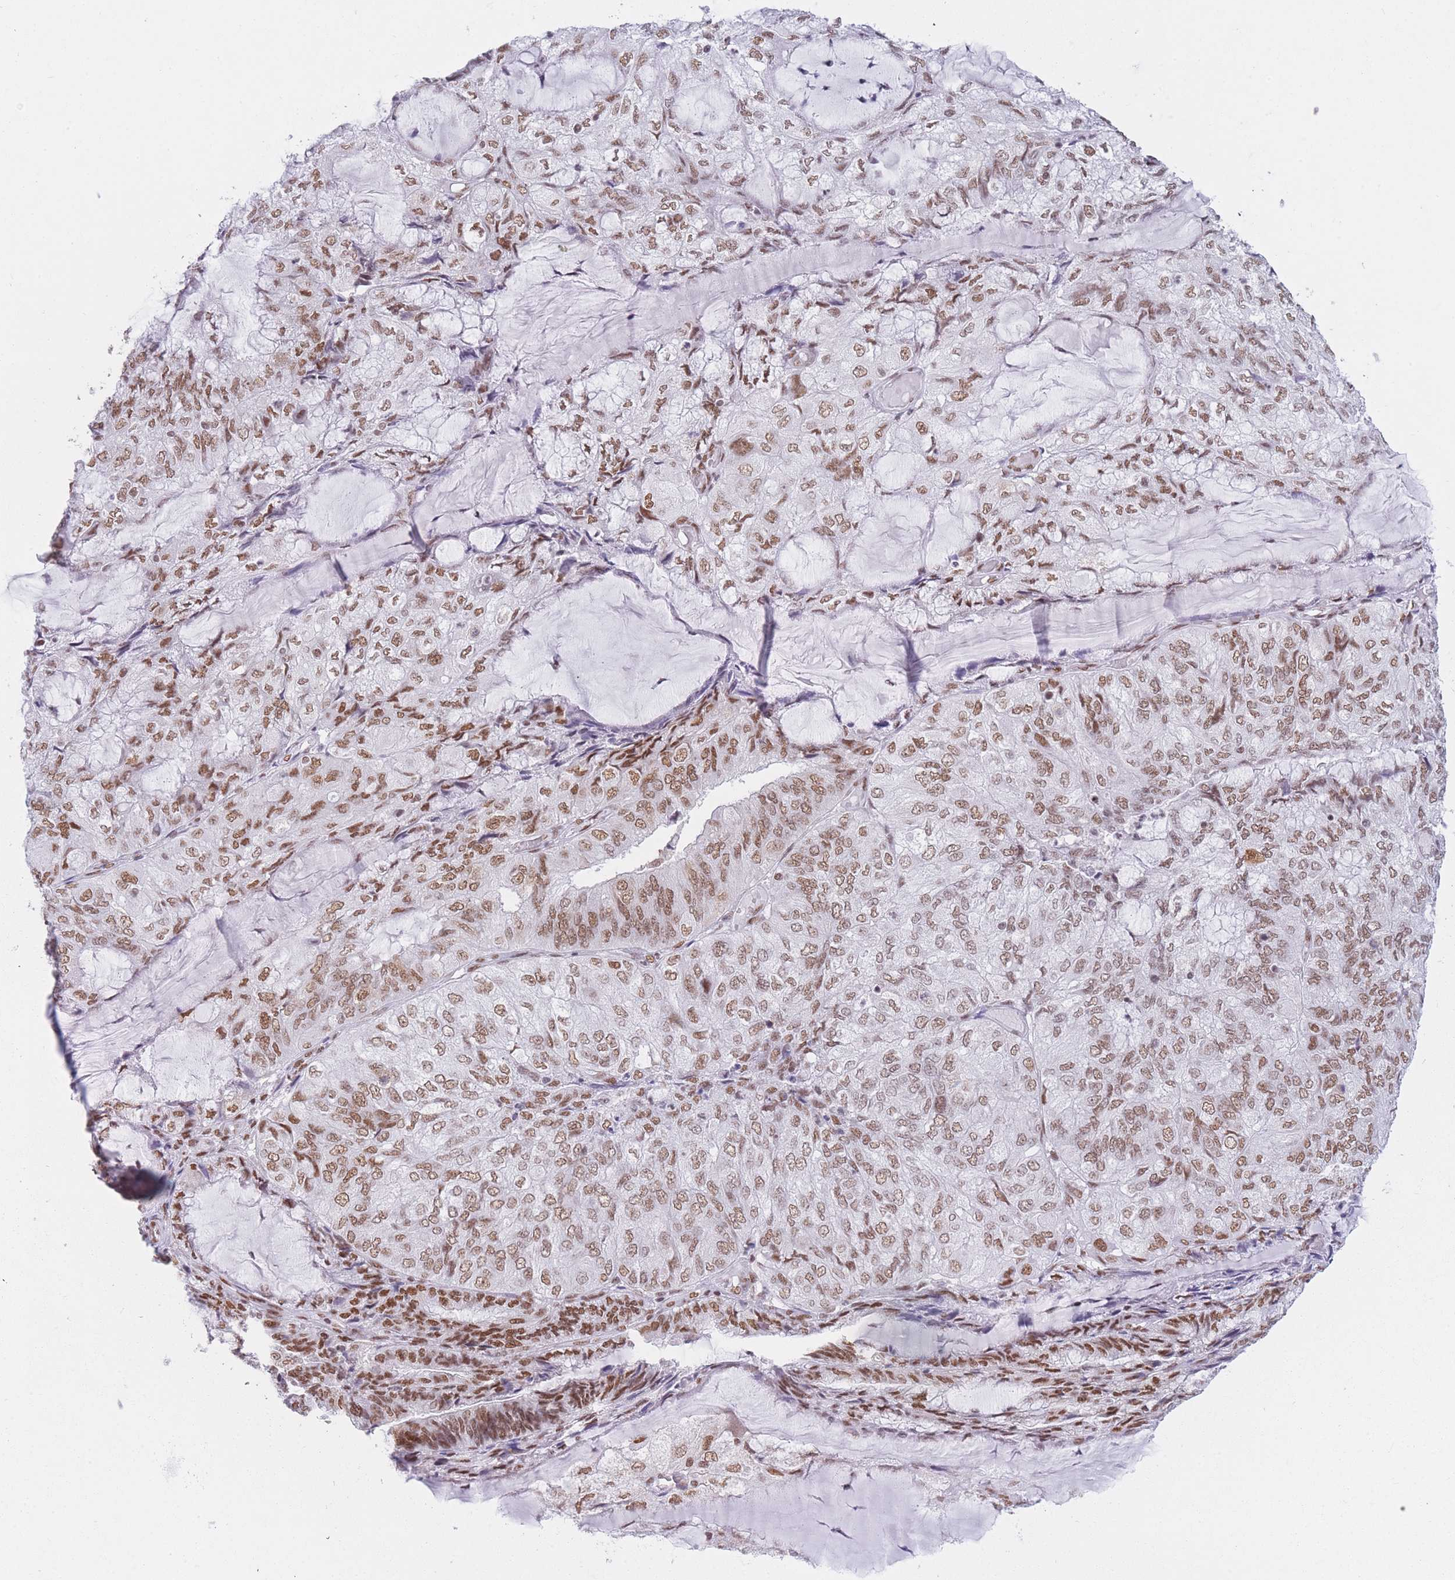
{"staining": {"intensity": "moderate", "quantity": ">75%", "location": "nuclear"}, "tissue": "endometrial cancer", "cell_type": "Tumor cells", "image_type": "cancer", "snomed": [{"axis": "morphology", "description": "Adenocarcinoma, NOS"}, {"axis": "topography", "description": "Endometrium"}], "caption": "DAB immunohistochemical staining of endometrial cancer reveals moderate nuclear protein staining in about >75% of tumor cells. (IHC, brightfield microscopy, high magnification).", "gene": "HNRNPUL1", "patient": {"sex": "female", "age": 81}}